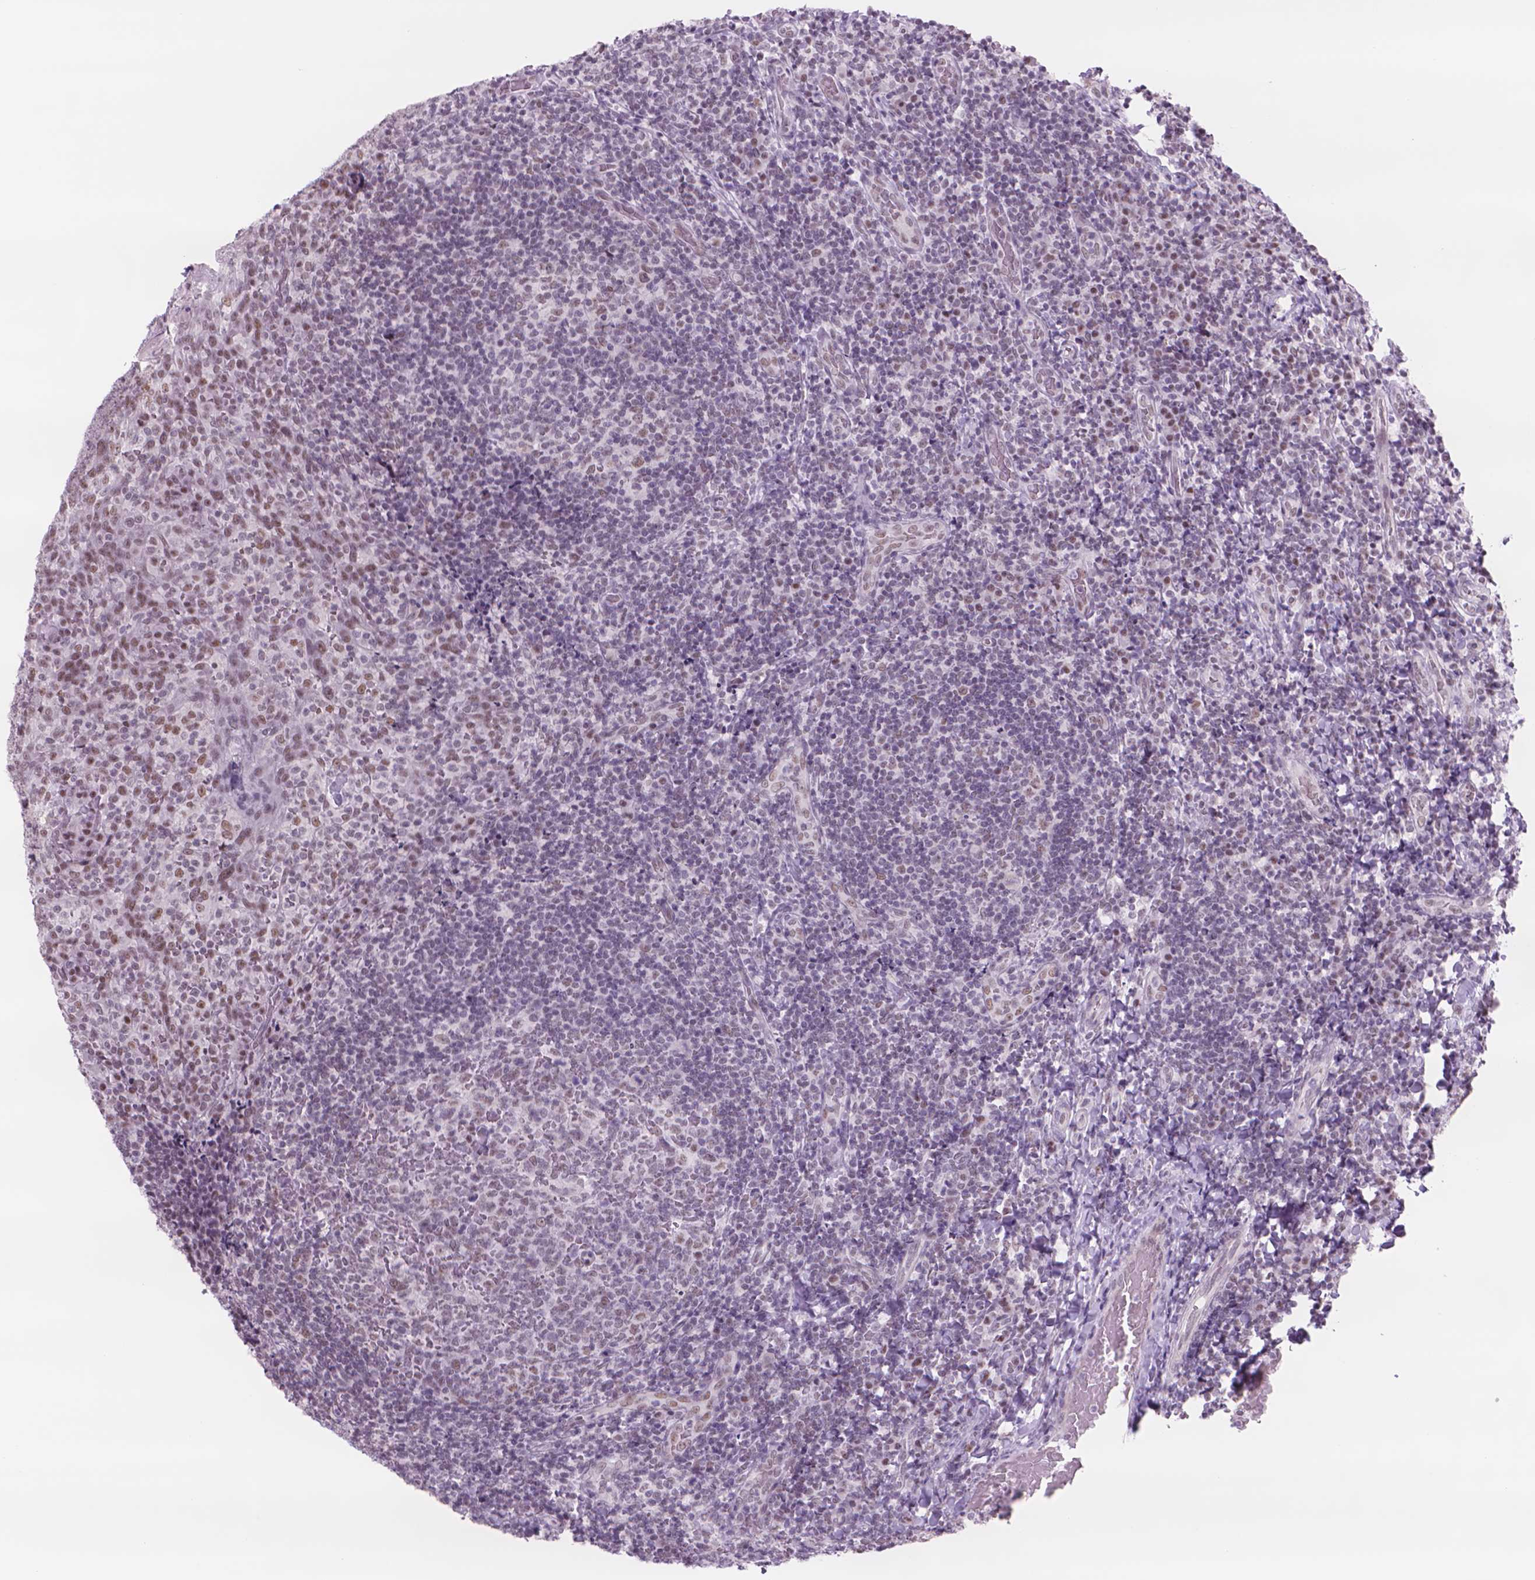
{"staining": {"intensity": "weak", "quantity": "25%-75%", "location": "nuclear"}, "tissue": "tonsil", "cell_type": "Germinal center cells", "image_type": "normal", "snomed": [{"axis": "morphology", "description": "Normal tissue, NOS"}, {"axis": "topography", "description": "Tonsil"}], "caption": "Benign tonsil reveals weak nuclear expression in about 25%-75% of germinal center cells, visualized by immunohistochemistry. (Stains: DAB (3,3'-diaminobenzidine) in brown, nuclei in blue, Microscopy: brightfield microscopy at high magnification).", "gene": "POLR3D", "patient": {"sex": "male", "age": 17}}